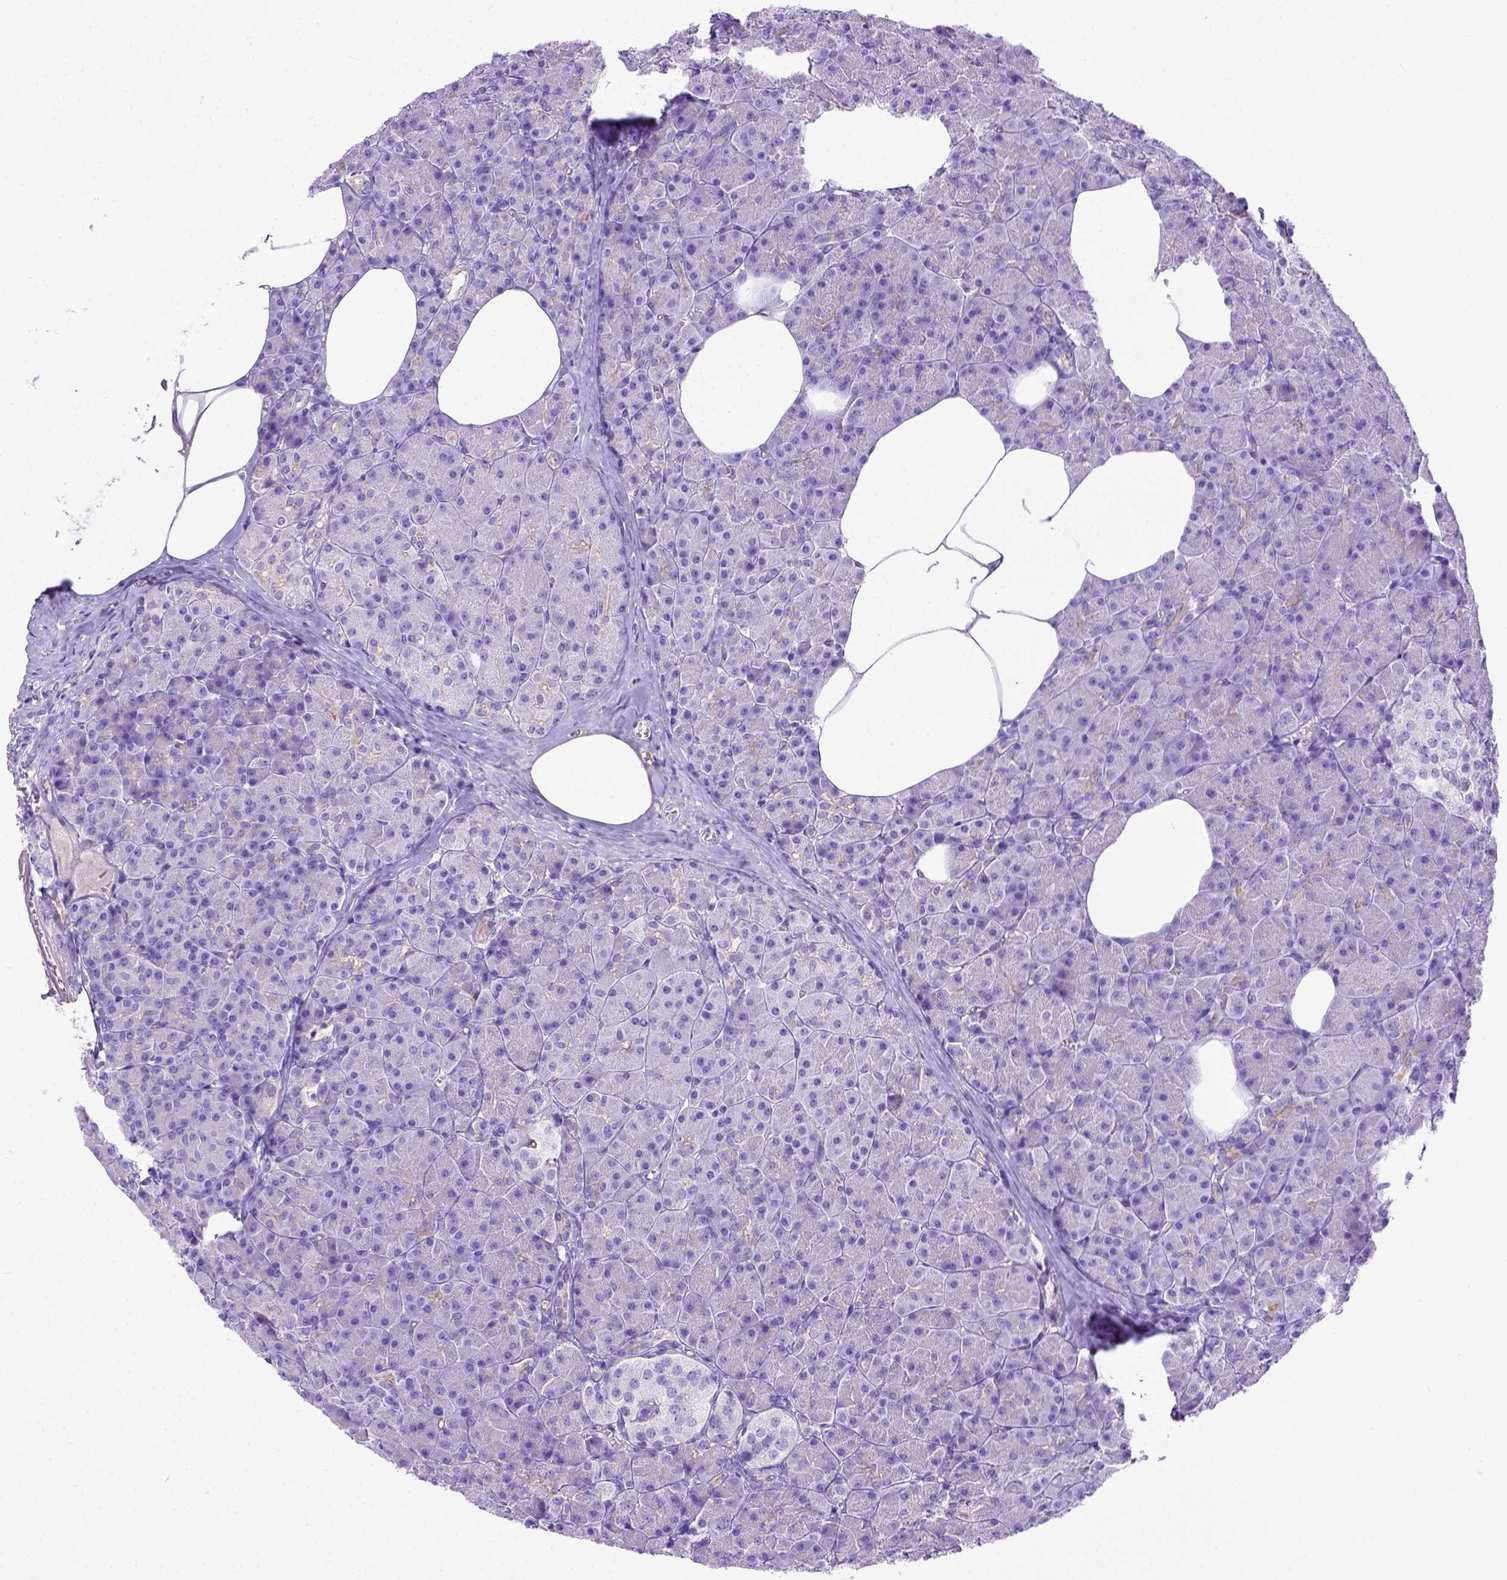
{"staining": {"intensity": "moderate", "quantity": "<25%", "location": "cytoplasmic/membranous"}, "tissue": "pancreas", "cell_type": "Exocrine glandular cells", "image_type": "normal", "snomed": [{"axis": "morphology", "description": "Normal tissue, NOS"}, {"axis": "topography", "description": "Pancreas"}], "caption": "Protein analysis of unremarkable pancreas exhibits moderate cytoplasmic/membranous positivity in approximately <25% of exocrine glandular cells.", "gene": "LRRC18", "patient": {"sex": "female", "age": 45}}